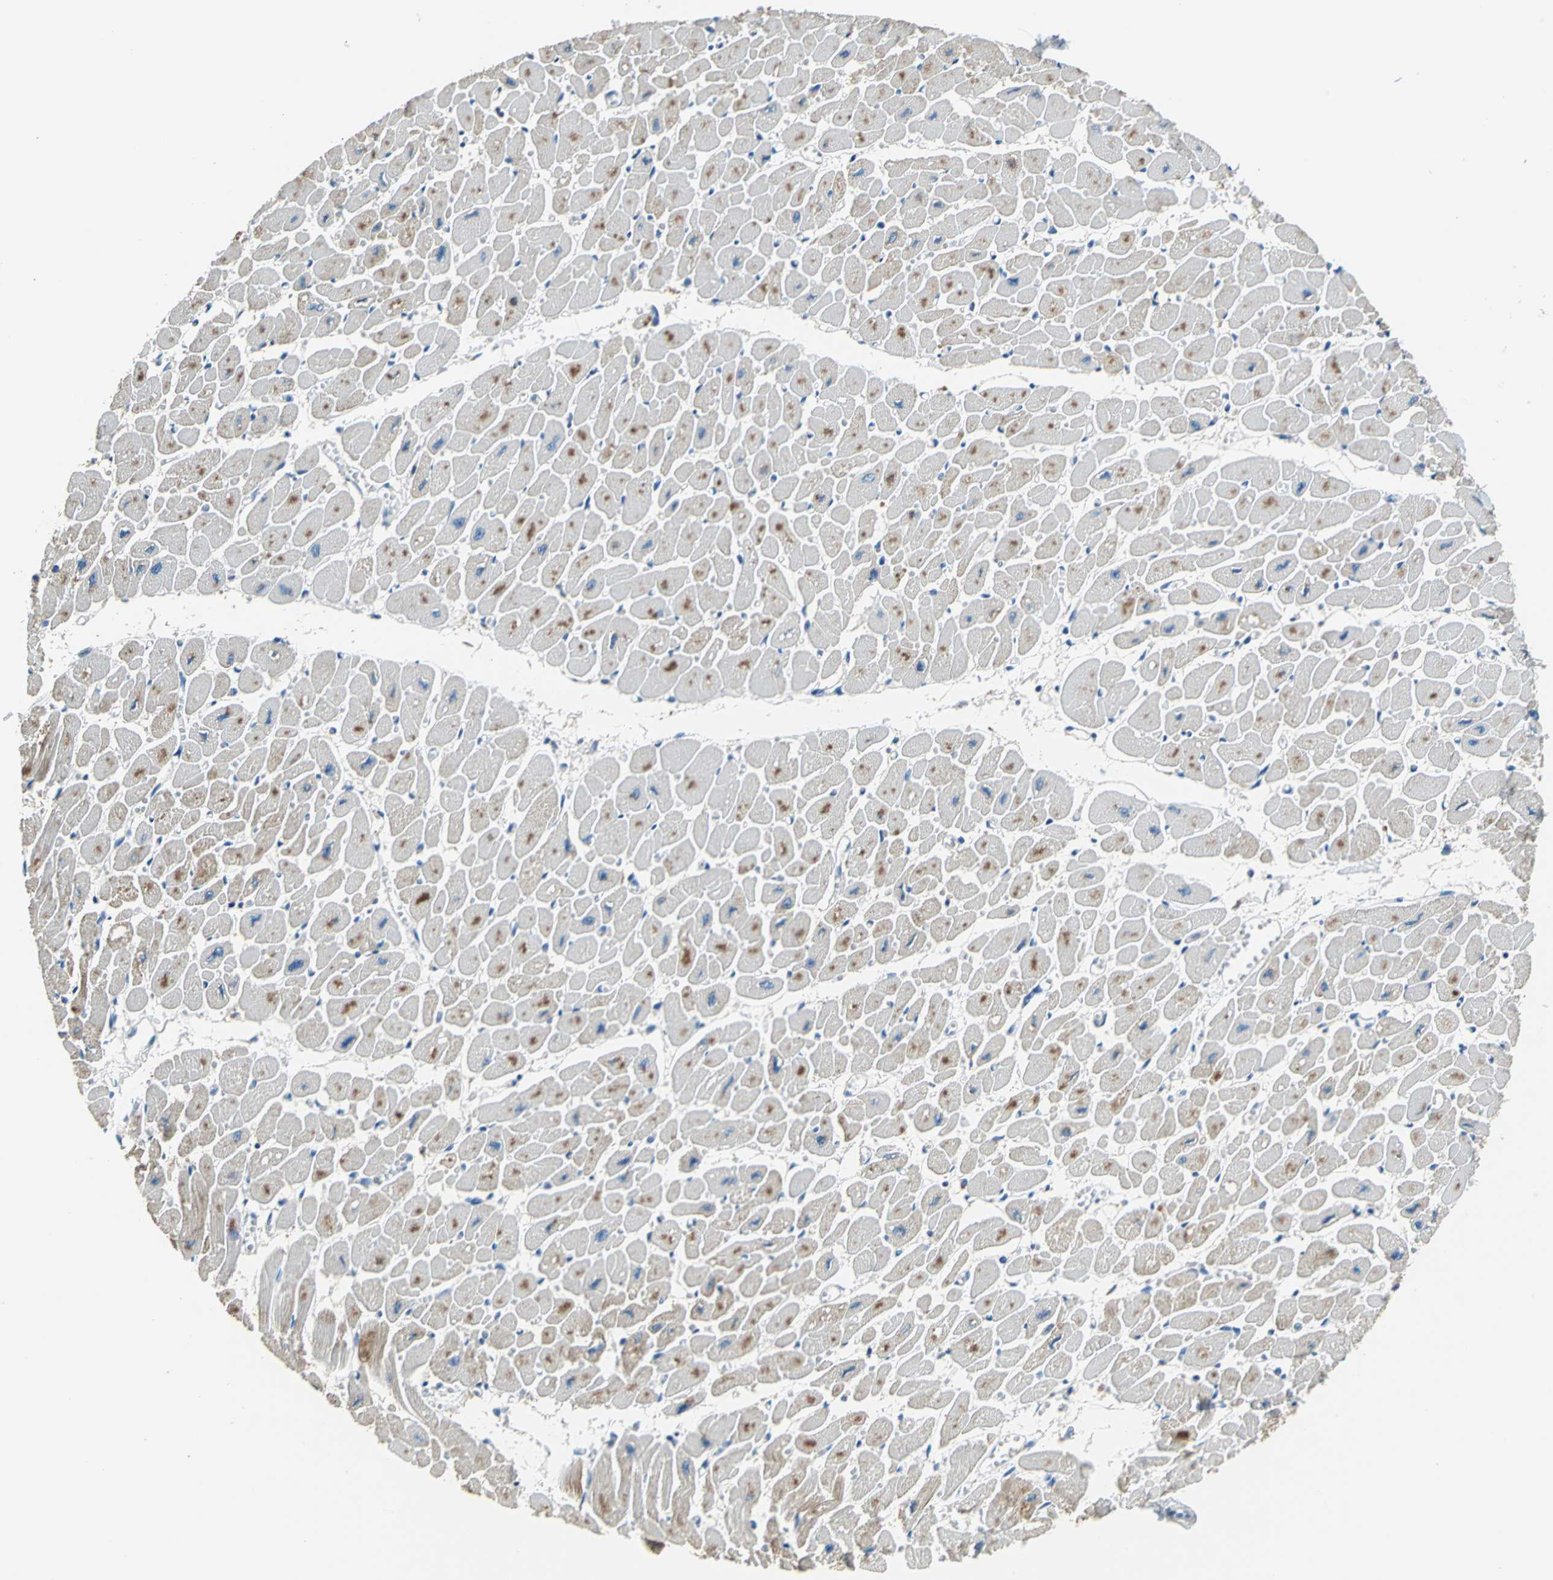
{"staining": {"intensity": "moderate", "quantity": "25%-75%", "location": "cytoplasmic/membranous"}, "tissue": "heart muscle", "cell_type": "Cardiomyocytes", "image_type": "normal", "snomed": [{"axis": "morphology", "description": "Normal tissue, NOS"}, {"axis": "topography", "description": "Heart"}], "caption": "Benign heart muscle demonstrates moderate cytoplasmic/membranous staining in approximately 25%-75% of cardiomyocytes.", "gene": "PRKCA", "patient": {"sex": "female", "age": 54}}